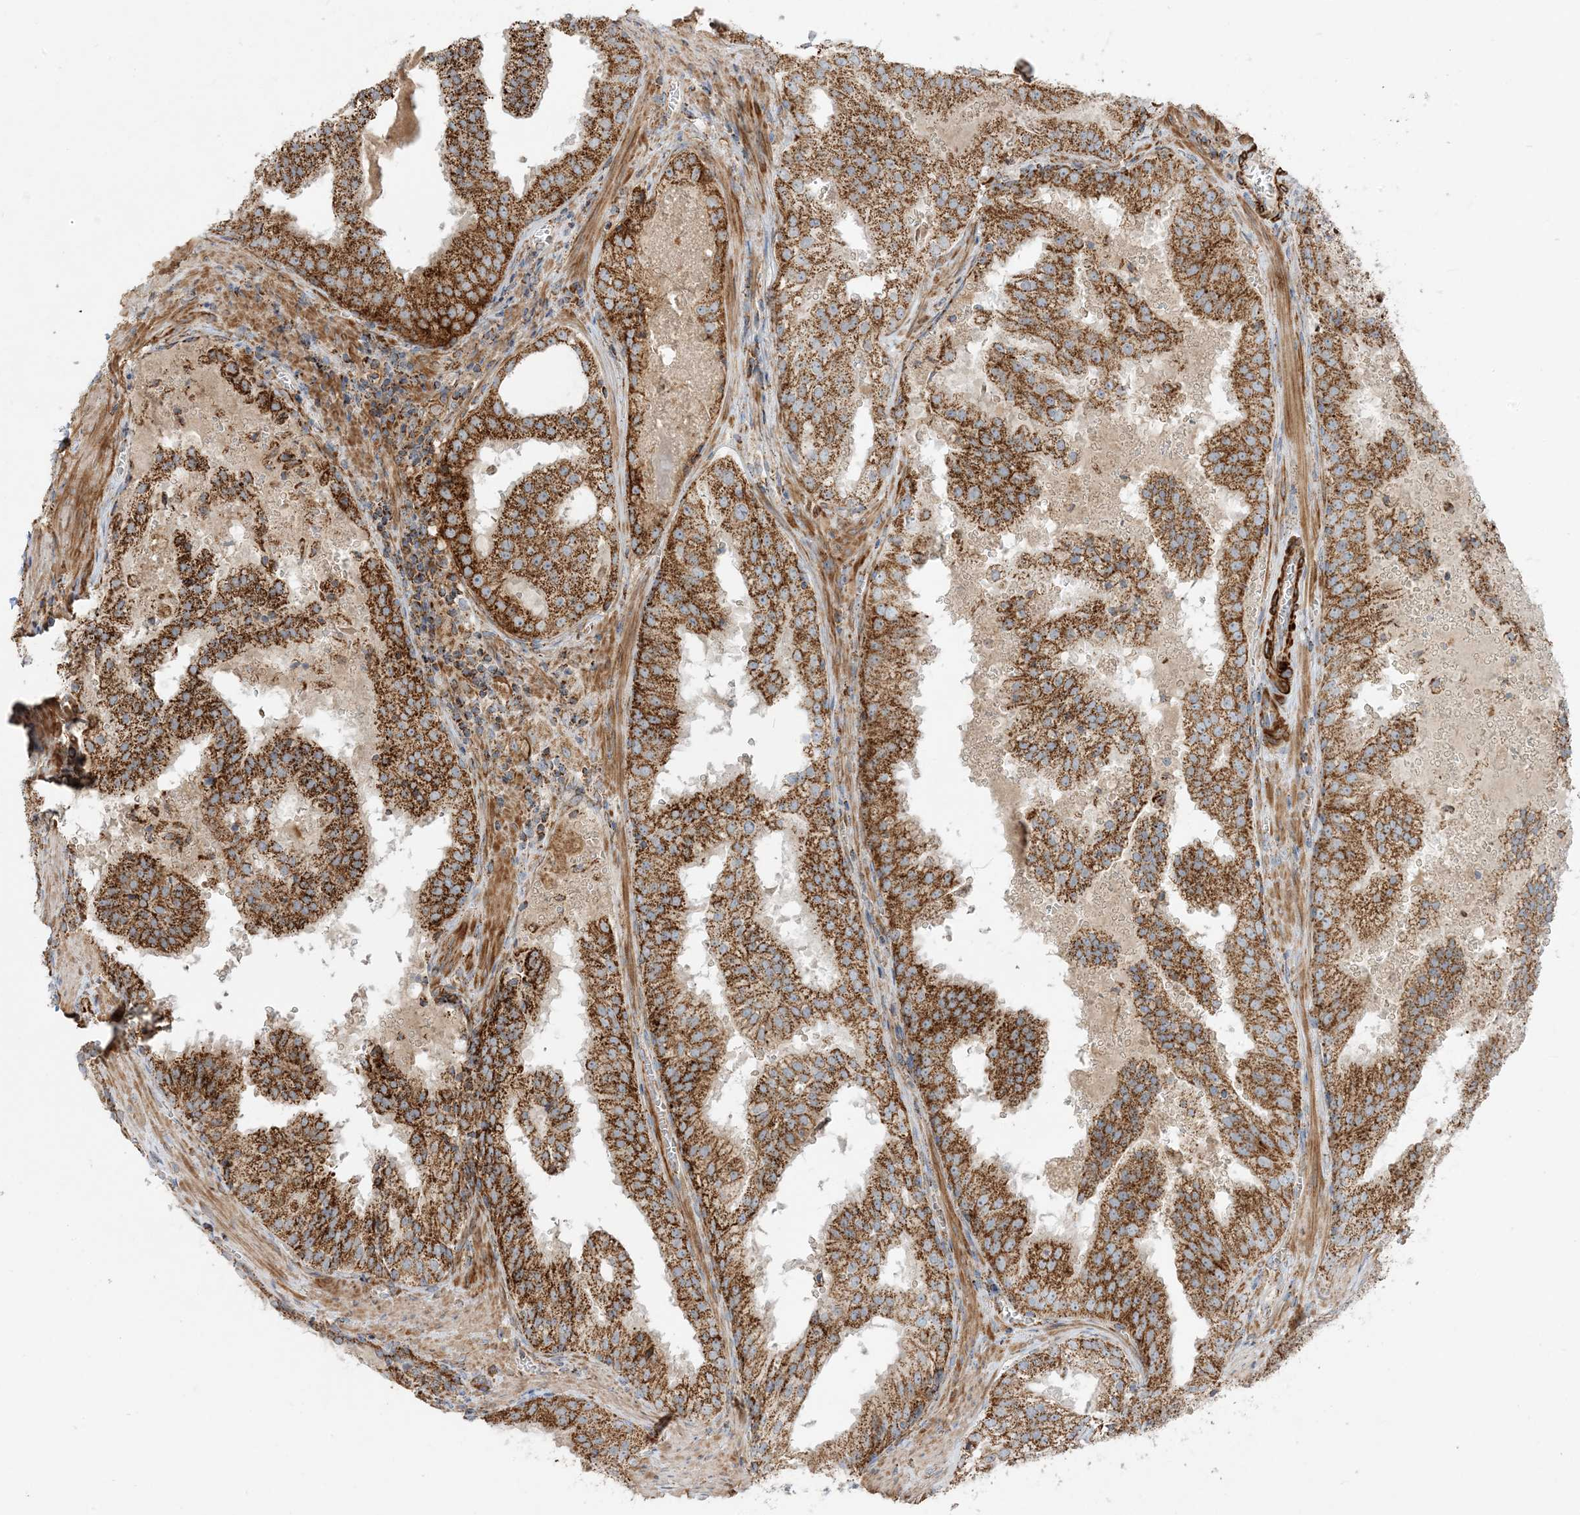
{"staining": {"intensity": "strong", "quantity": ">75%", "location": "cytoplasmic/membranous"}, "tissue": "prostate cancer", "cell_type": "Tumor cells", "image_type": "cancer", "snomed": [{"axis": "morphology", "description": "Adenocarcinoma, High grade"}, {"axis": "topography", "description": "Prostate"}], "caption": "Immunohistochemistry (IHC) histopathology image of human adenocarcinoma (high-grade) (prostate) stained for a protein (brown), which demonstrates high levels of strong cytoplasmic/membranous staining in about >75% of tumor cells.", "gene": "AARS2", "patient": {"sex": "male", "age": 68}}